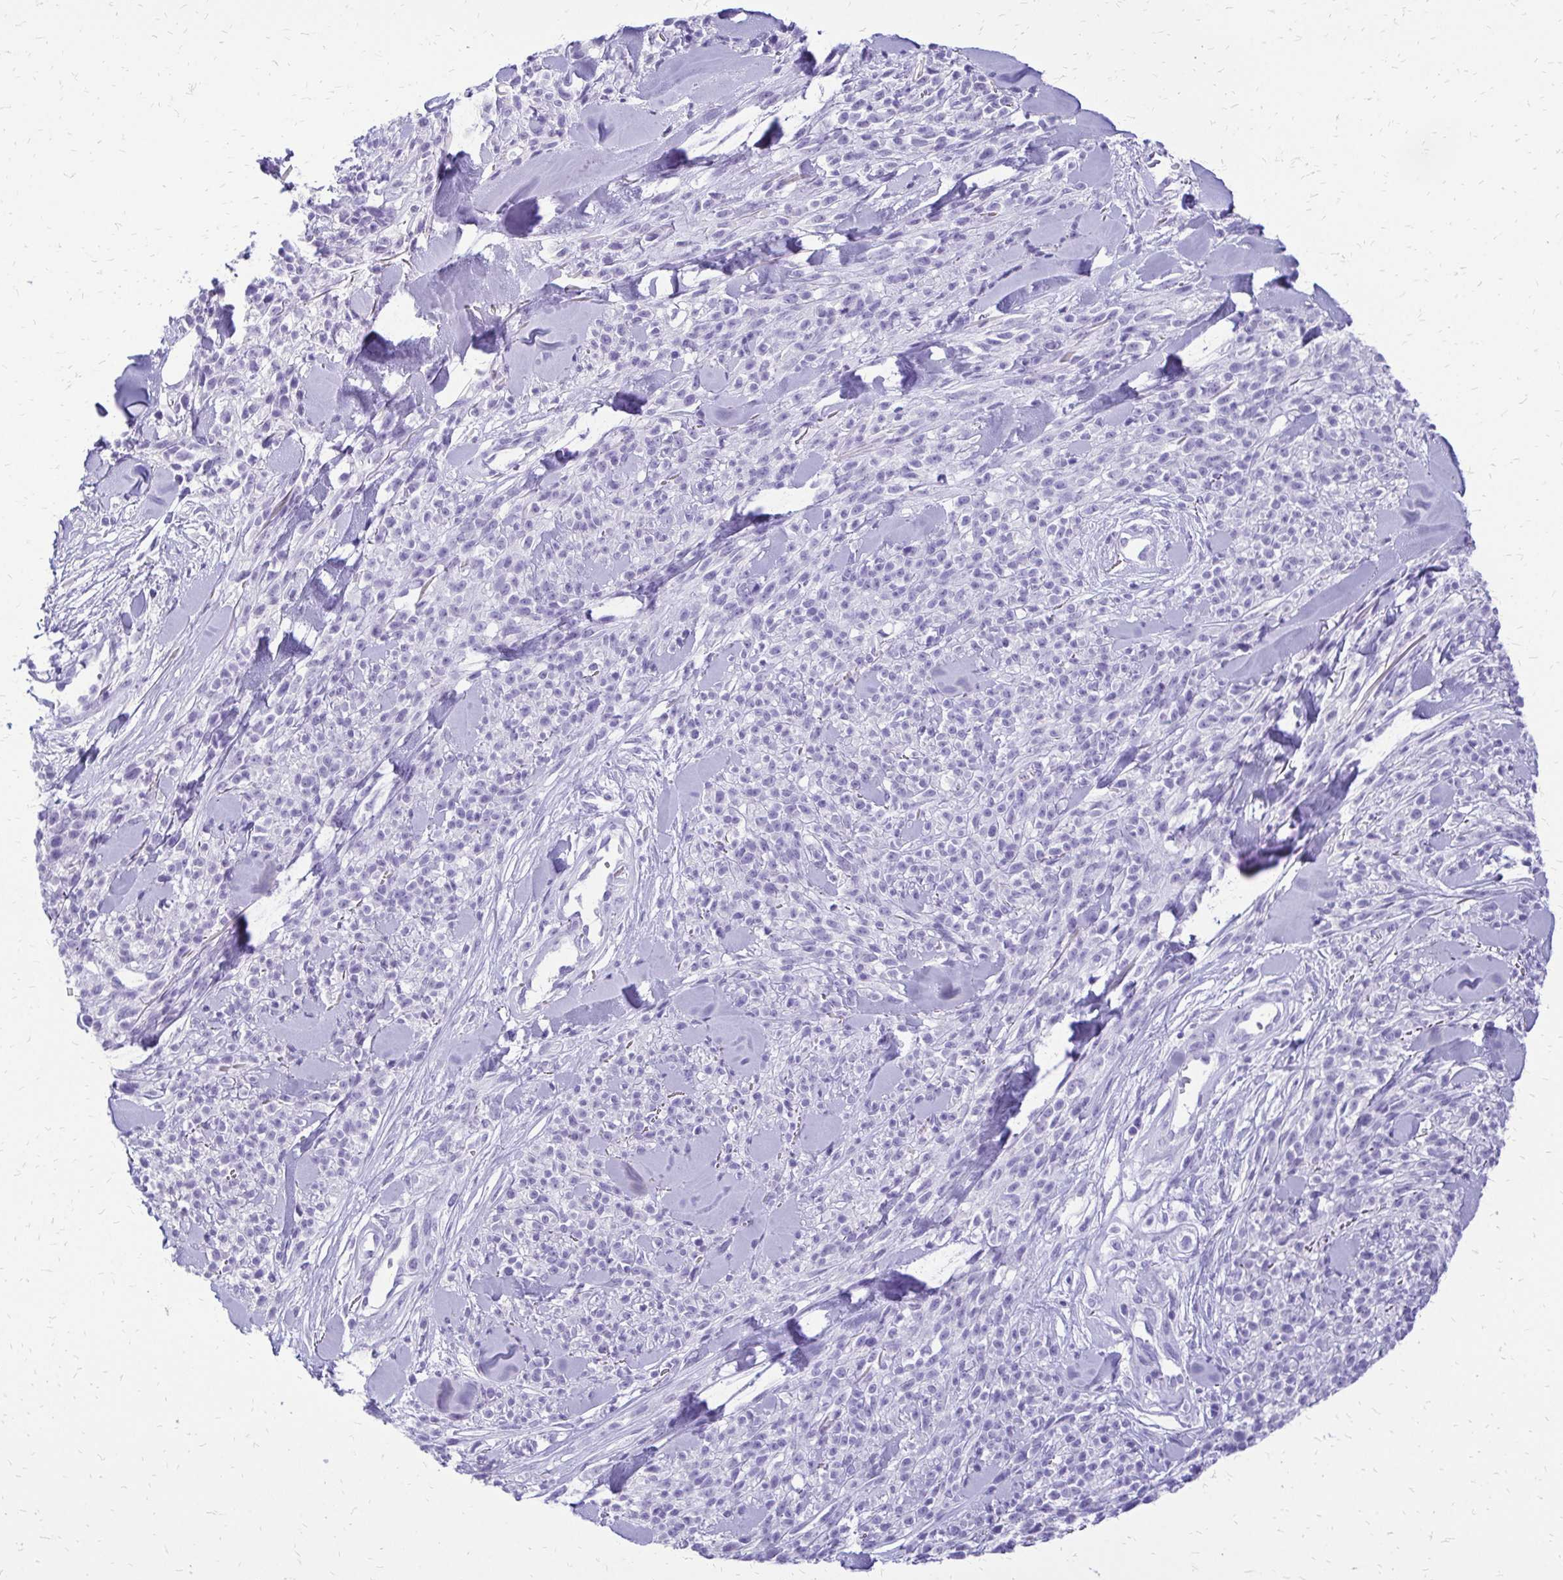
{"staining": {"intensity": "negative", "quantity": "none", "location": "none"}, "tissue": "melanoma", "cell_type": "Tumor cells", "image_type": "cancer", "snomed": [{"axis": "morphology", "description": "Malignant melanoma, NOS"}, {"axis": "topography", "description": "Skin"}, {"axis": "topography", "description": "Skin of trunk"}], "caption": "Malignant melanoma was stained to show a protein in brown. There is no significant staining in tumor cells.", "gene": "SLC32A1", "patient": {"sex": "male", "age": 74}}